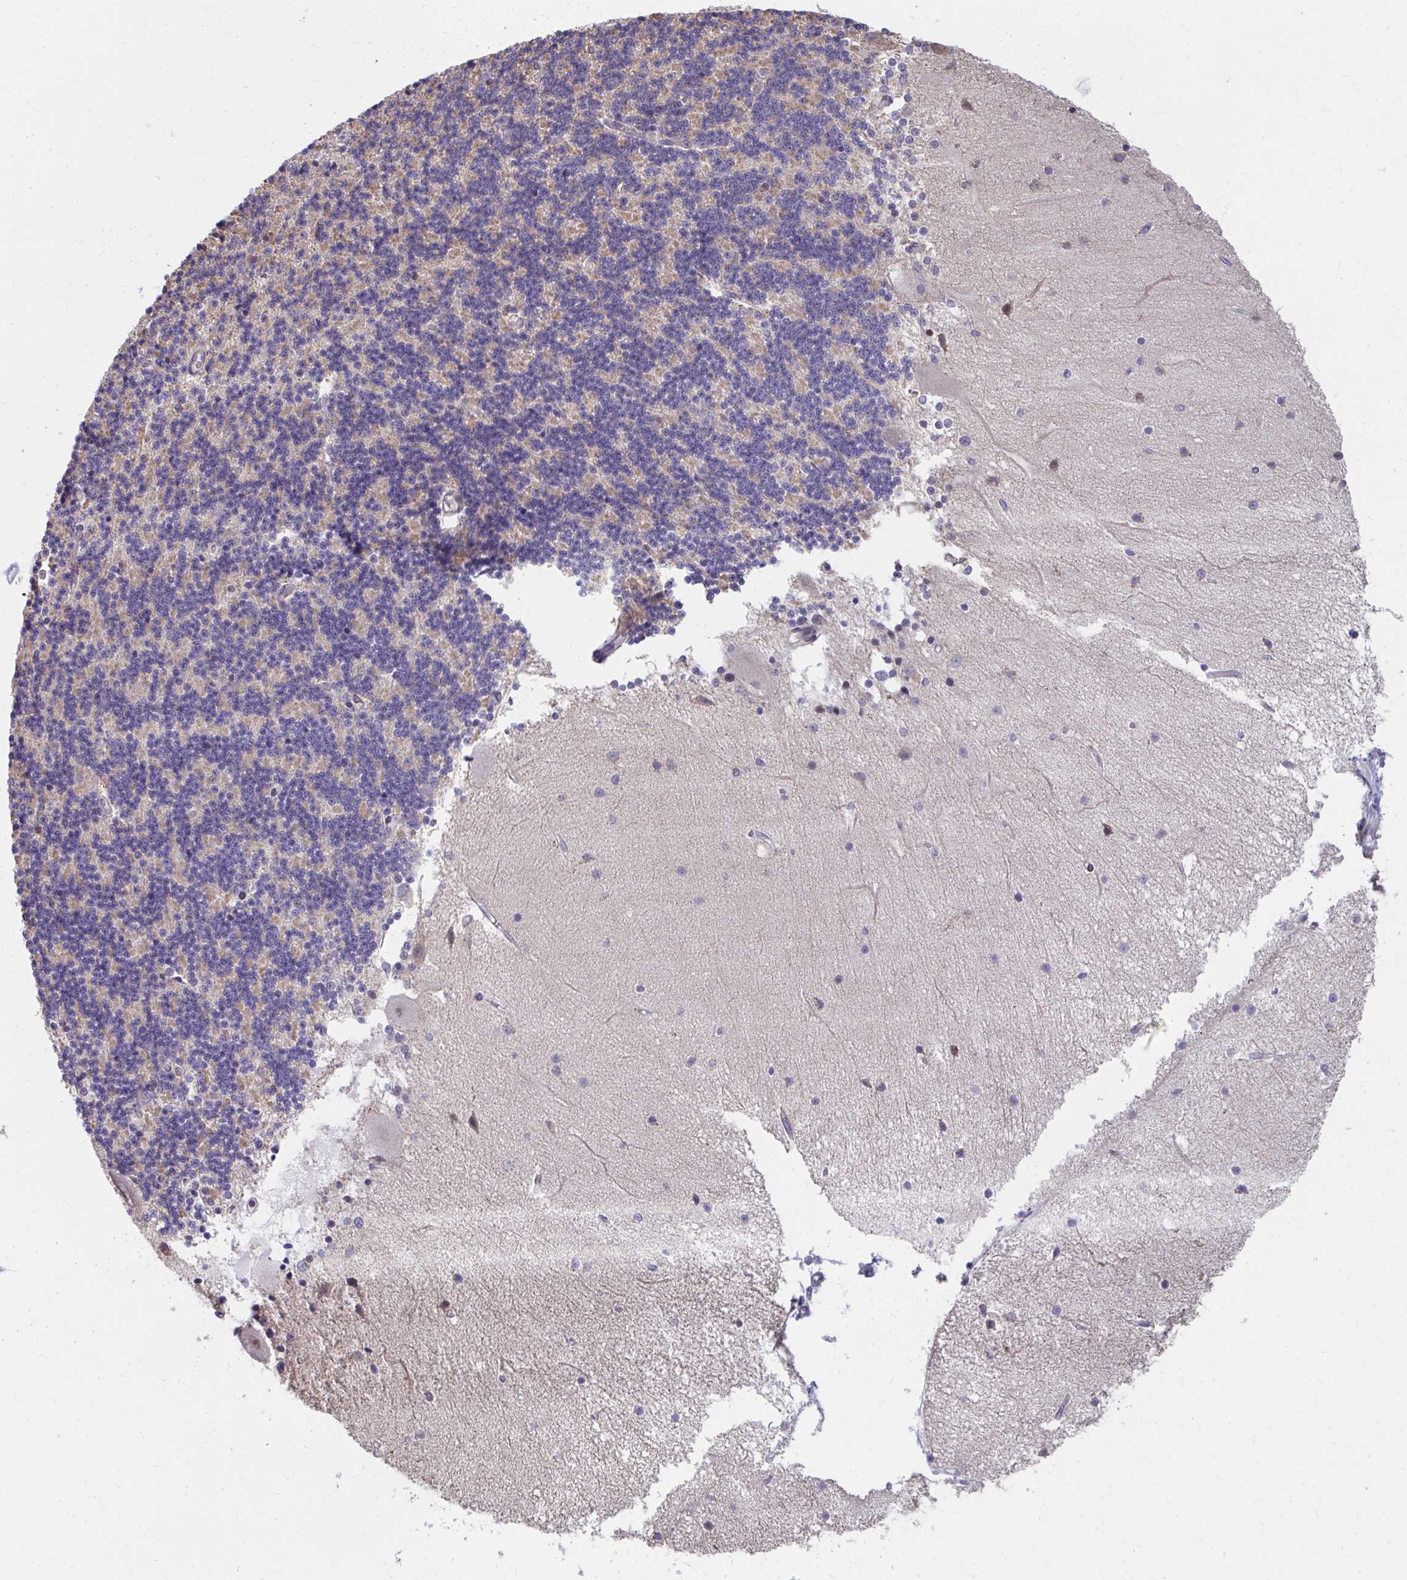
{"staining": {"intensity": "weak", "quantity": "<25%", "location": "cytoplasmic/membranous"}, "tissue": "cerebellum", "cell_type": "Cells in granular layer", "image_type": "normal", "snomed": [{"axis": "morphology", "description": "Normal tissue, NOS"}, {"axis": "topography", "description": "Cerebellum"}], "caption": "Human cerebellum stained for a protein using IHC displays no expression in cells in granular layer.", "gene": "ZNF778", "patient": {"sex": "female", "age": 54}}